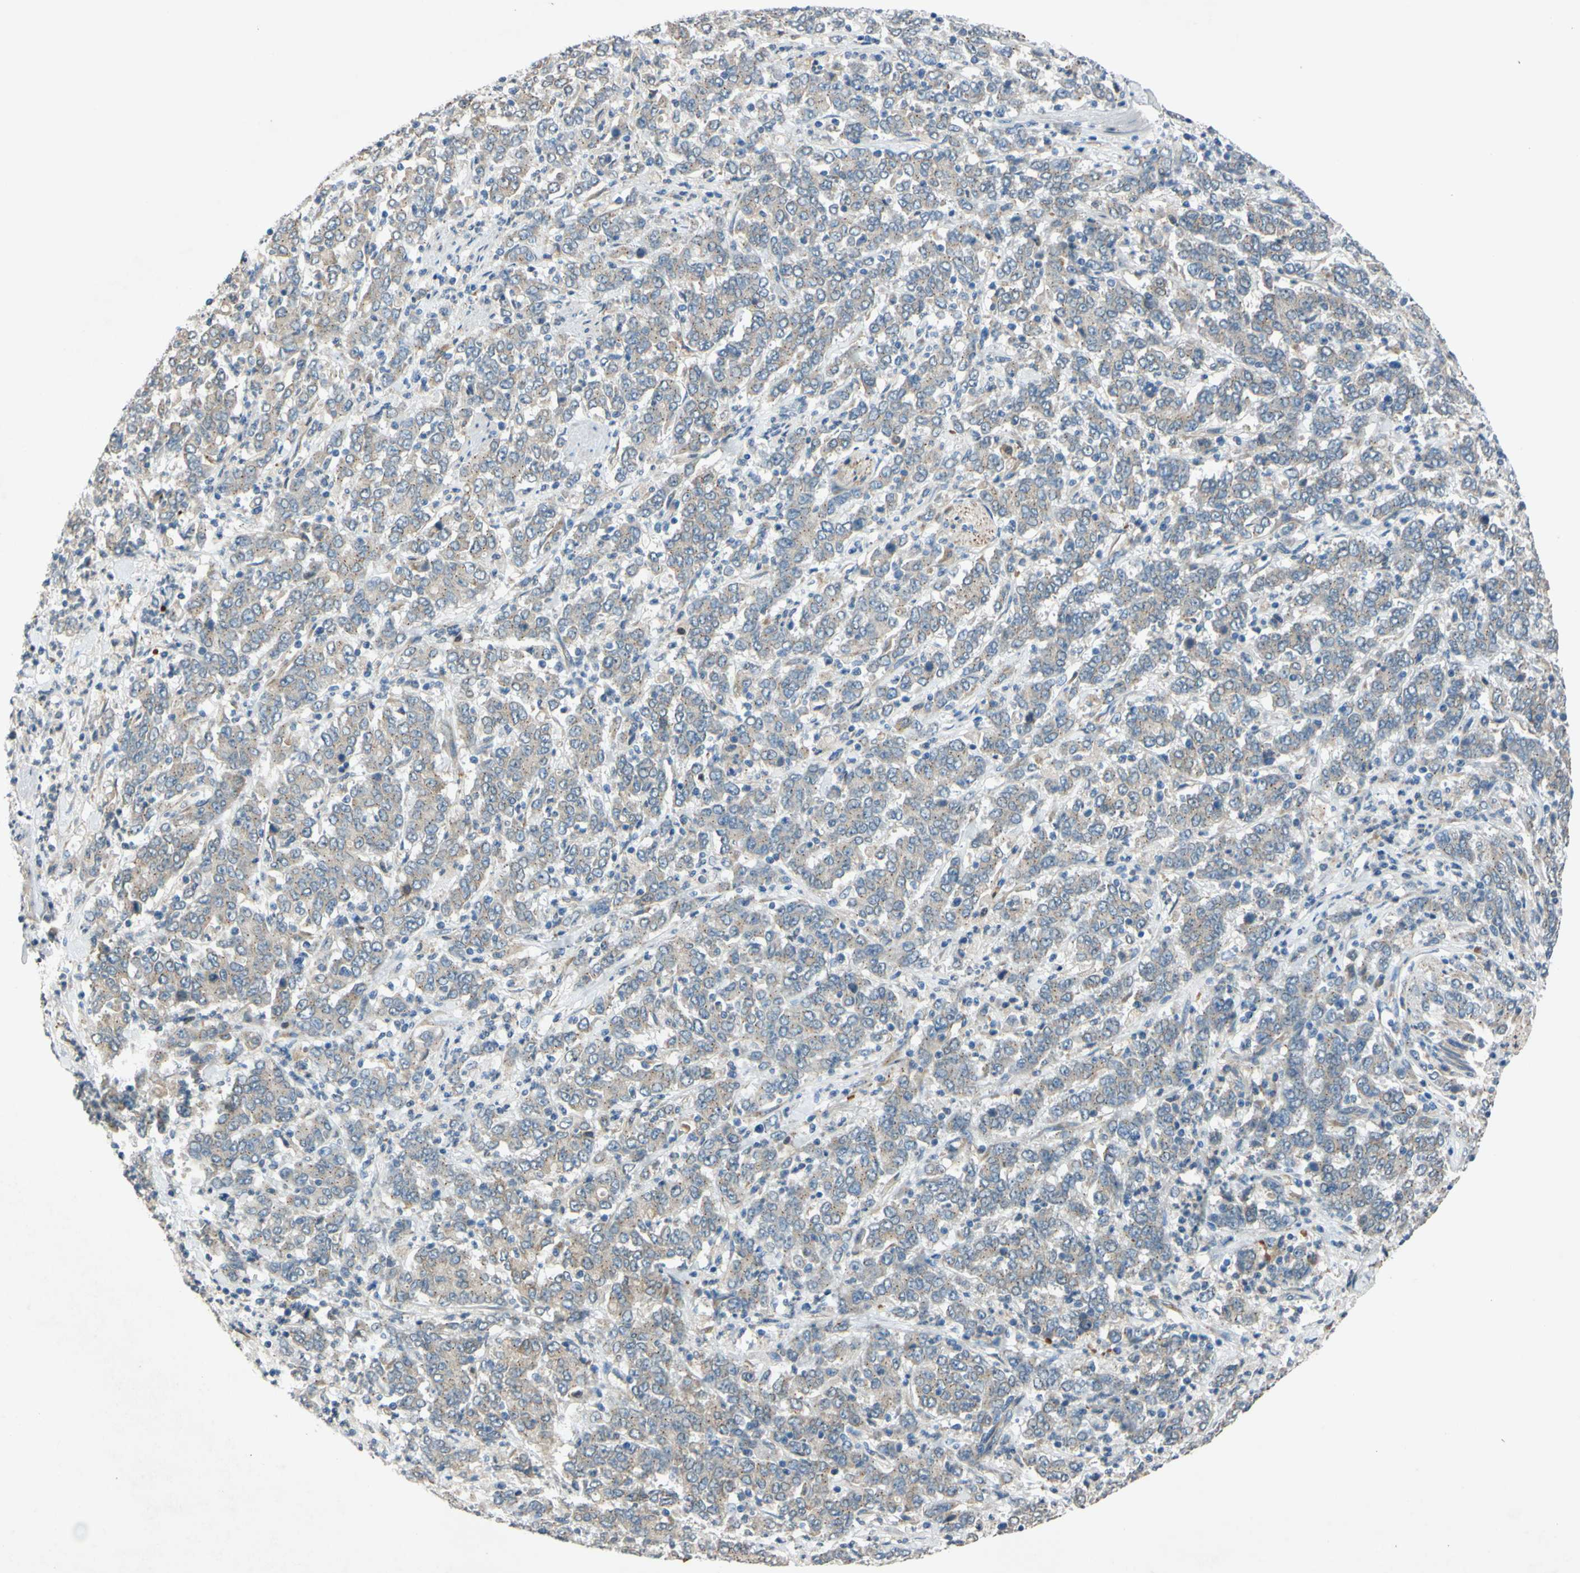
{"staining": {"intensity": "weak", "quantity": ">75%", "location": "cytoplasmic/membranous"}, "tissue": "stomach cancer", "cell_type": "Tumor cells", "image_type": "cancer", "snomed": [{"axis": "morphology", "description": "Adenocarcinoma, NOS"}, {"axis": "topography", "description": "Stomach, lower"}], "caption": "Approximately >75% of tumor cells in human stomach adenocarcinoma display weak cytoplasmic/membranous protein expression as visualized by brown immunohistochemical staining.", "gene": "ADD2", "patient": {"sex": "female", "age": 71}}